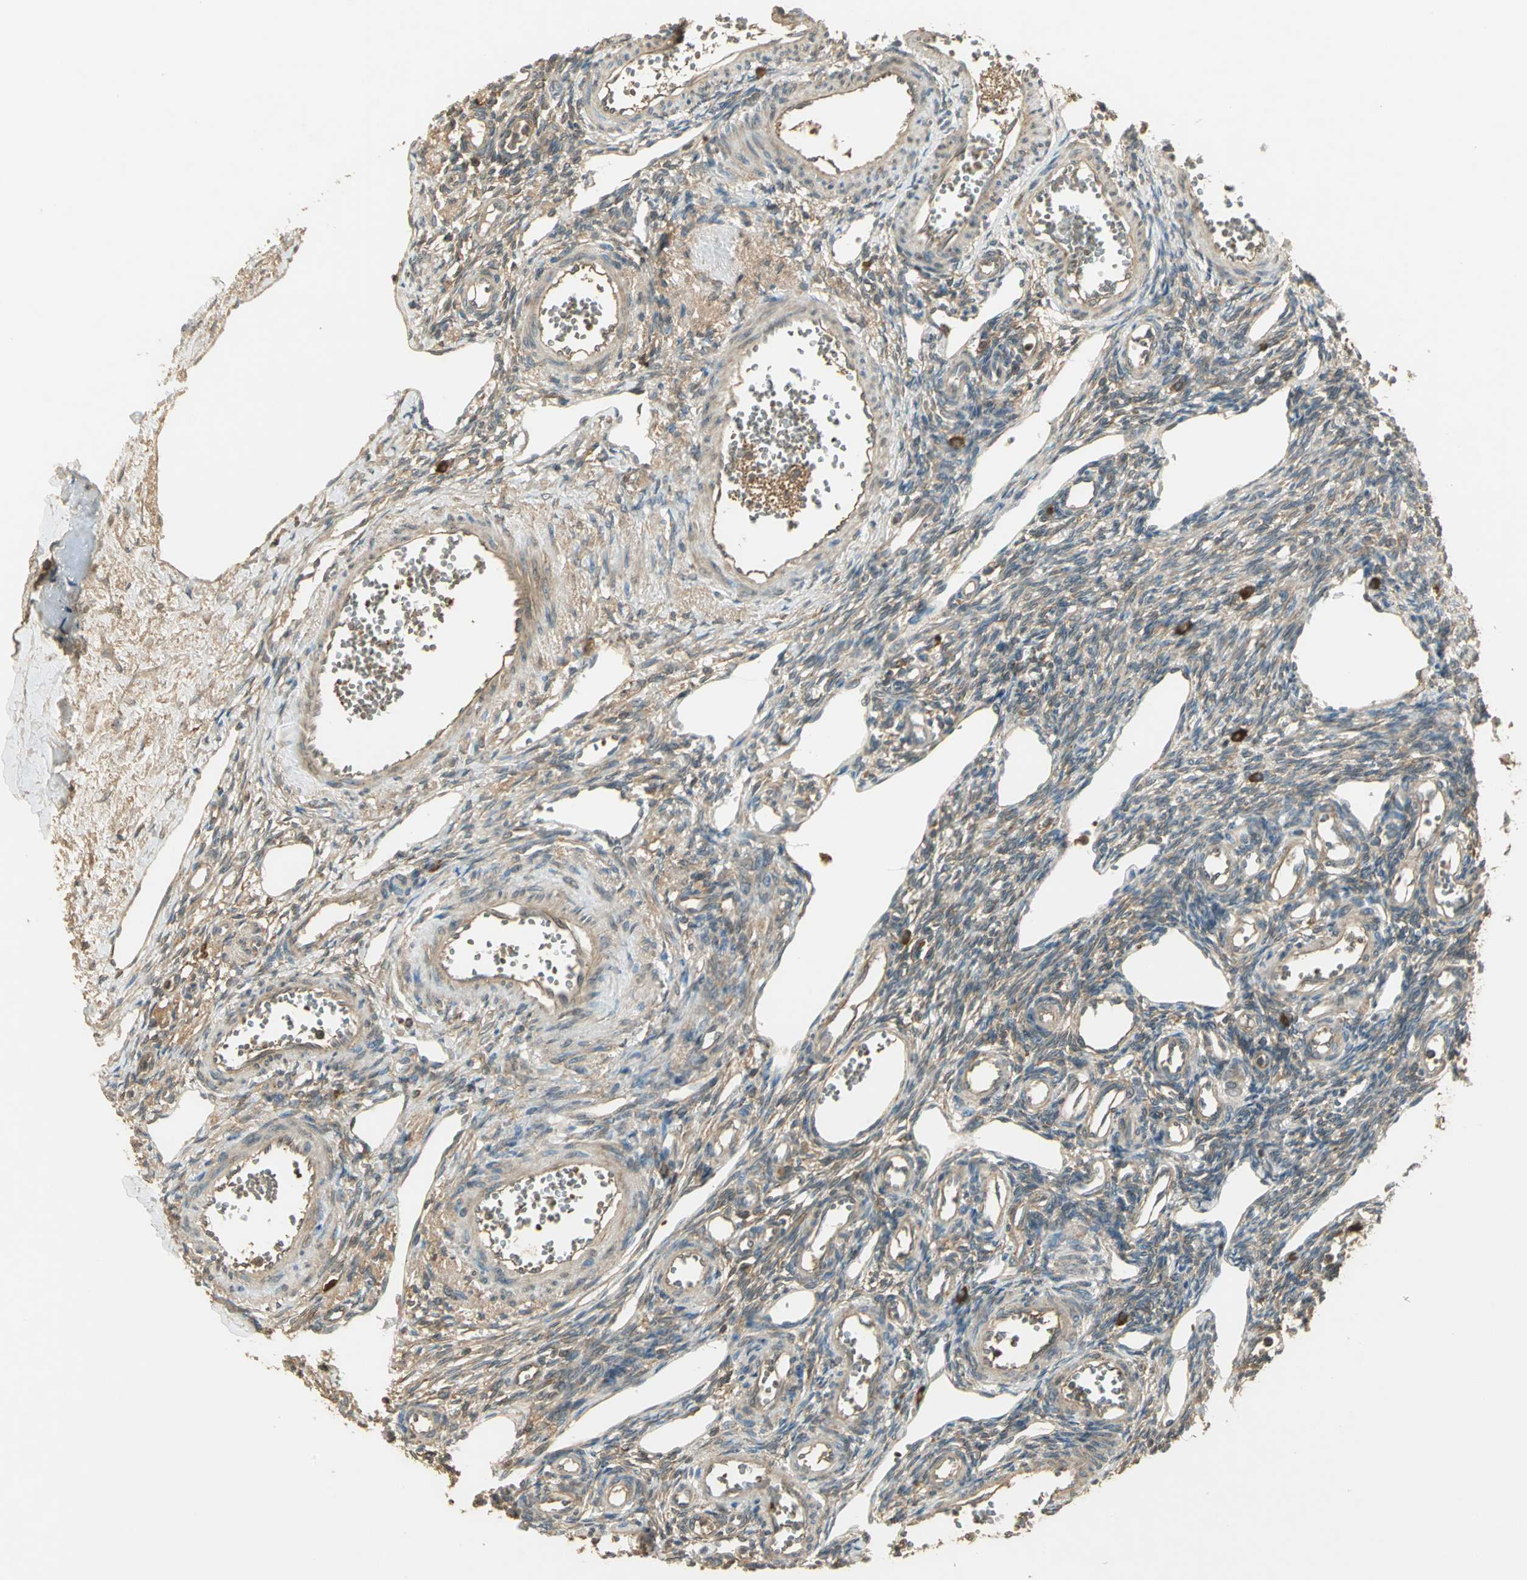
{"staining": {"intensity": "moderate", "quantity": ">75%", "location": "cytoplasmic/membranous"}, "tissue": "ovary", "cell_type": "Ovarian stroma cells", "image_type": "normal", "snomed": [{"axis": "morphology", "description": "Normal tissue, NOS"}, {"axis": "topography", "description": "Ovary"}], "caption": "Immunohistochemistry staining of benign ovary, which shows medium levels of moderate cytoplasmic/membranous staining in about >75% of ovarian stroma cells indicating moderate cytoplasmic/membranous protein positivity. The staining was performed using DAB (3,3'-diaminobenzidine) (brown) for protein detection and nuclei were counterstained in hematoxylin (blue).", "gene": "KEAP1", "patient": {"sex": "female", "age": 33}}